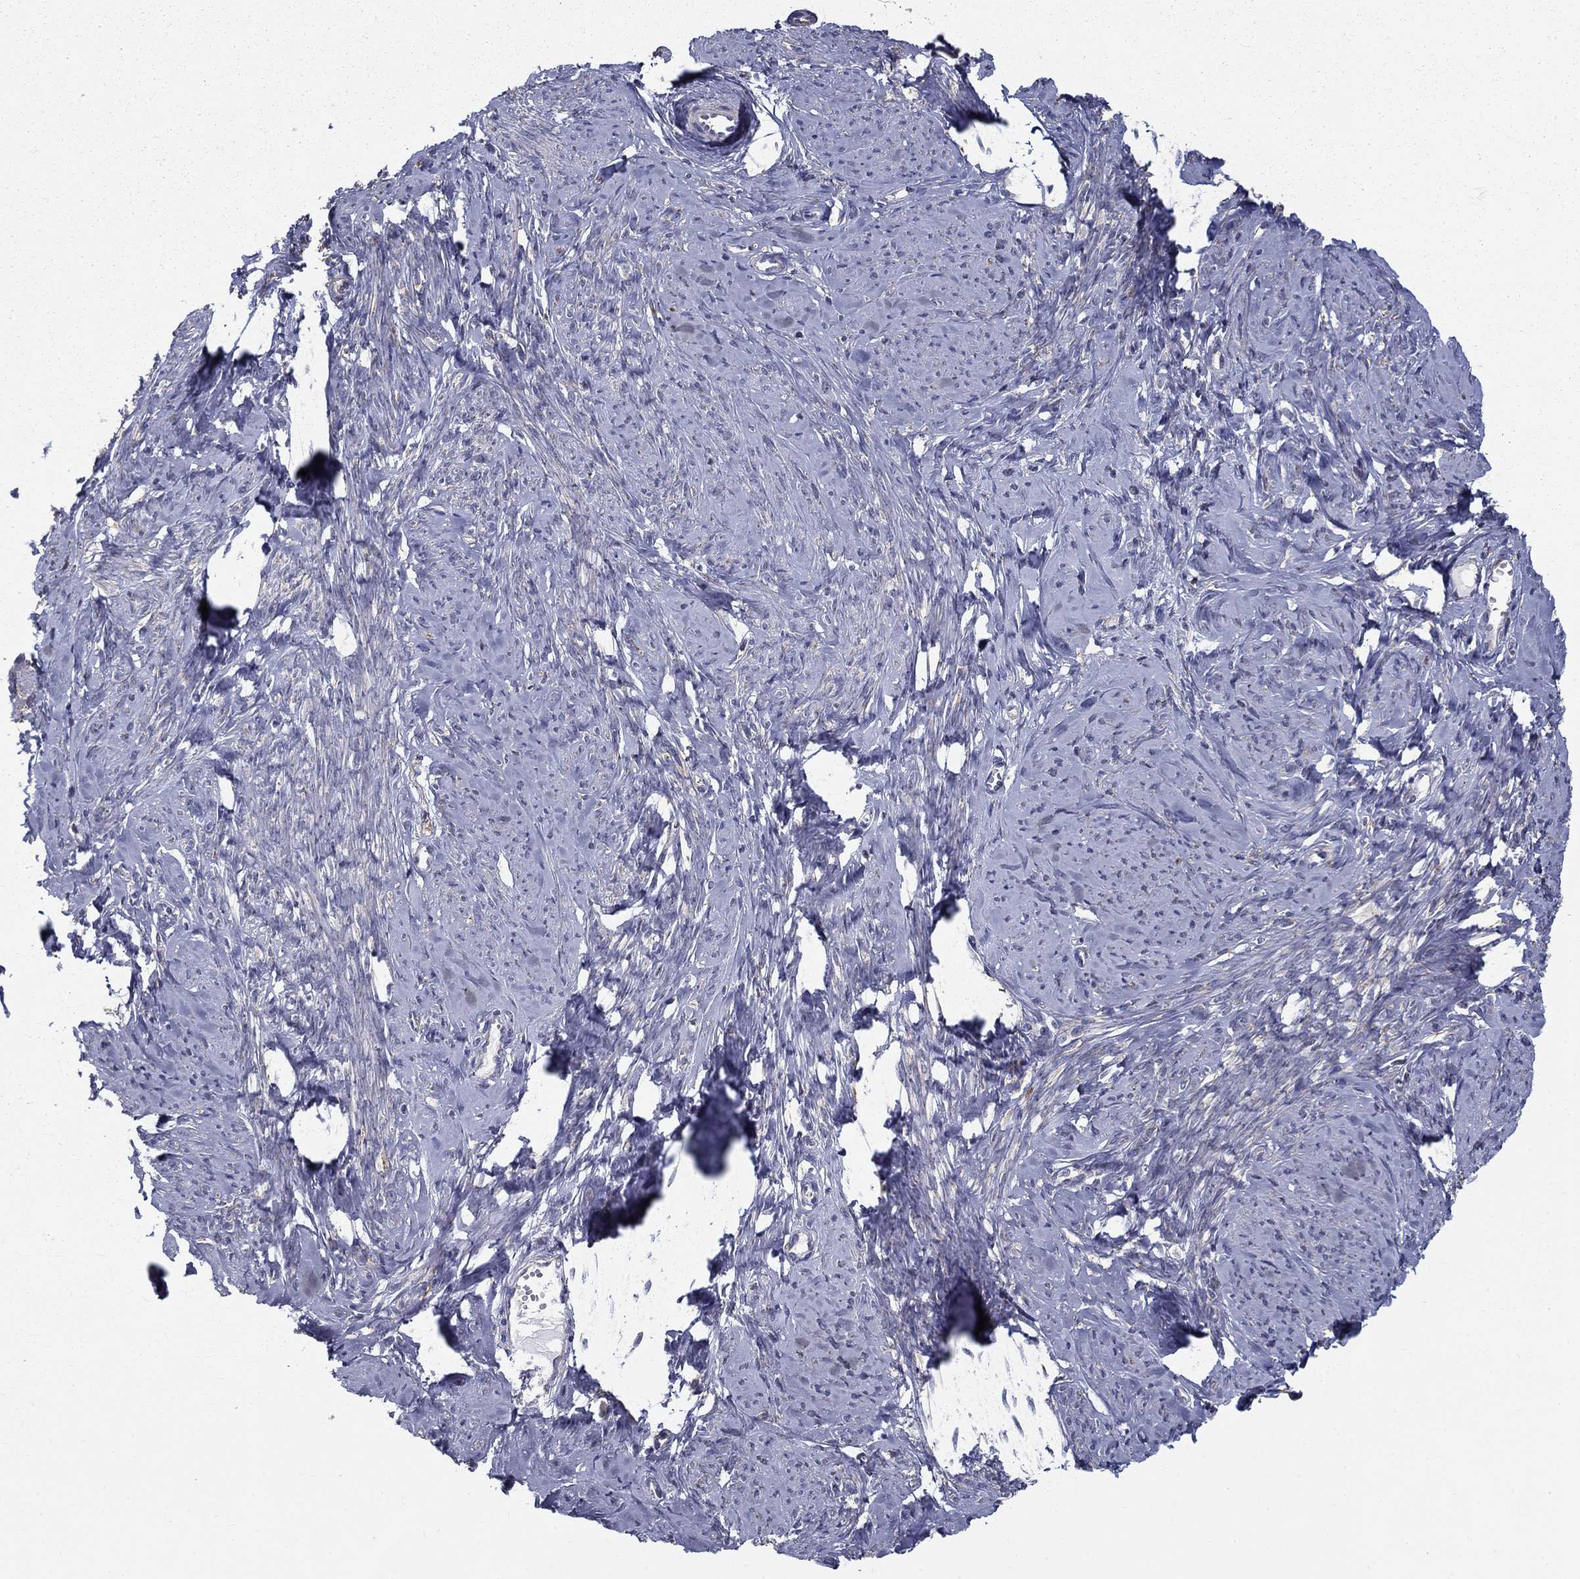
{"staining": {"intensity": "negative", "quantity": "none", "location": "none"}, "tissue": "smooth muscle", "cell_type": "Smooth muscle cells", "image_type": "normal", "snomed": [{"axis": "morphology", "description": "Normal tissue, NOS"}, {"axis": "topography", "description": "Smooth muscle"}], "caption": "The IHC histopathology image has no significant expression in smooth muscle cells of smooth muscle.", "gene": "NME5", "patient": {"sex": "female", "age": 48}}